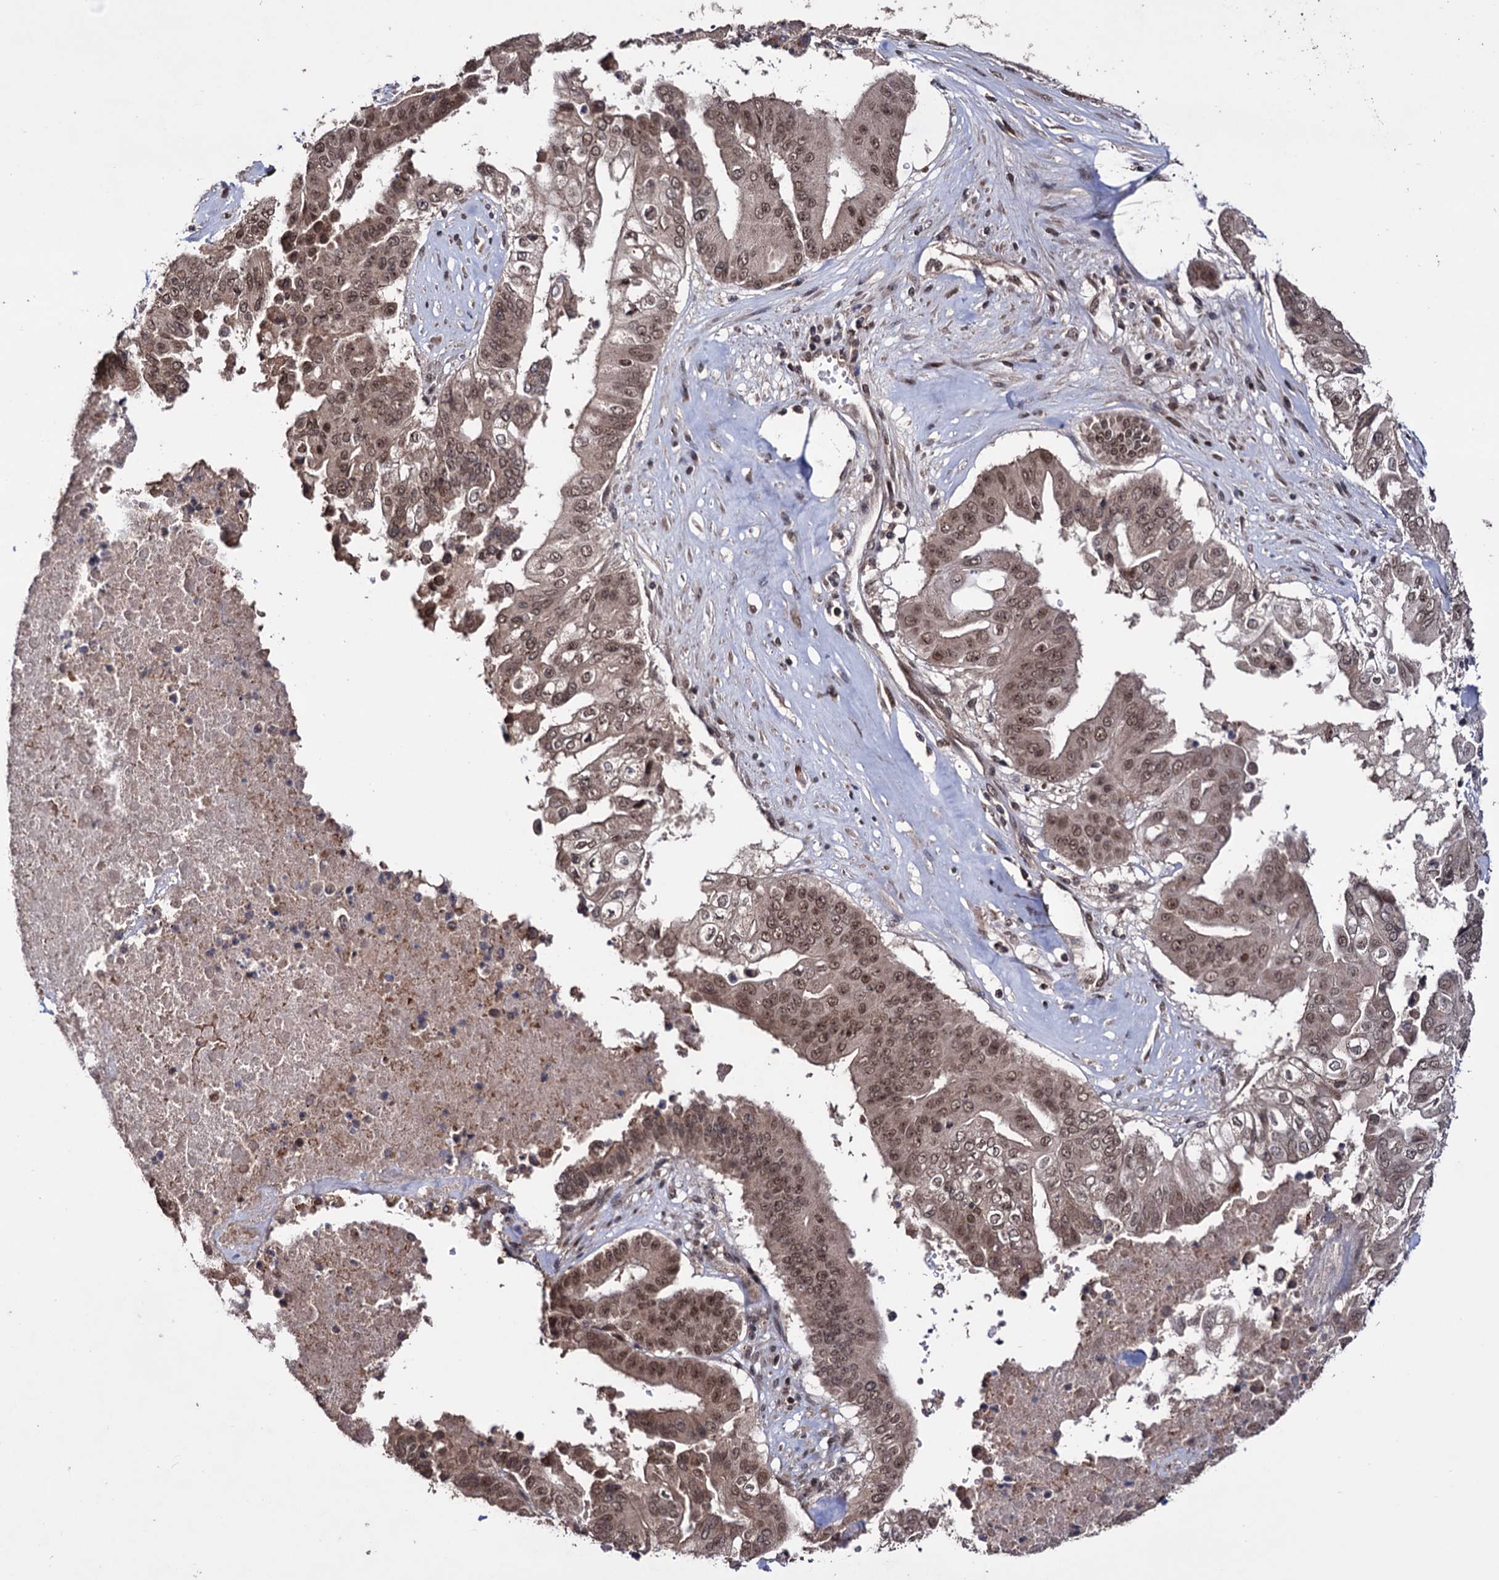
{"staining": {"intensity": "moderate", "quantity": ">75%", "location": "cytoplasmic/membranous,nuclear"}, "tissue": "pancreatic cancer", "cell_type": "Tumor cells", "image_type": "cancer", "snomed": [{"axis": "morphology", "description": "Adenocarcinoma, NOS"}, {"axis": "topography", "description": "Pancreas"}], "caption": "IHC of human adenocarcinoma (pancreatic) displays medium levels of moderate cytoplasmic/membranous and nuclear expression in about >75% of tumor cells.", "gene": "KLF5", "patient": {"sex": "female", "age": 77}}